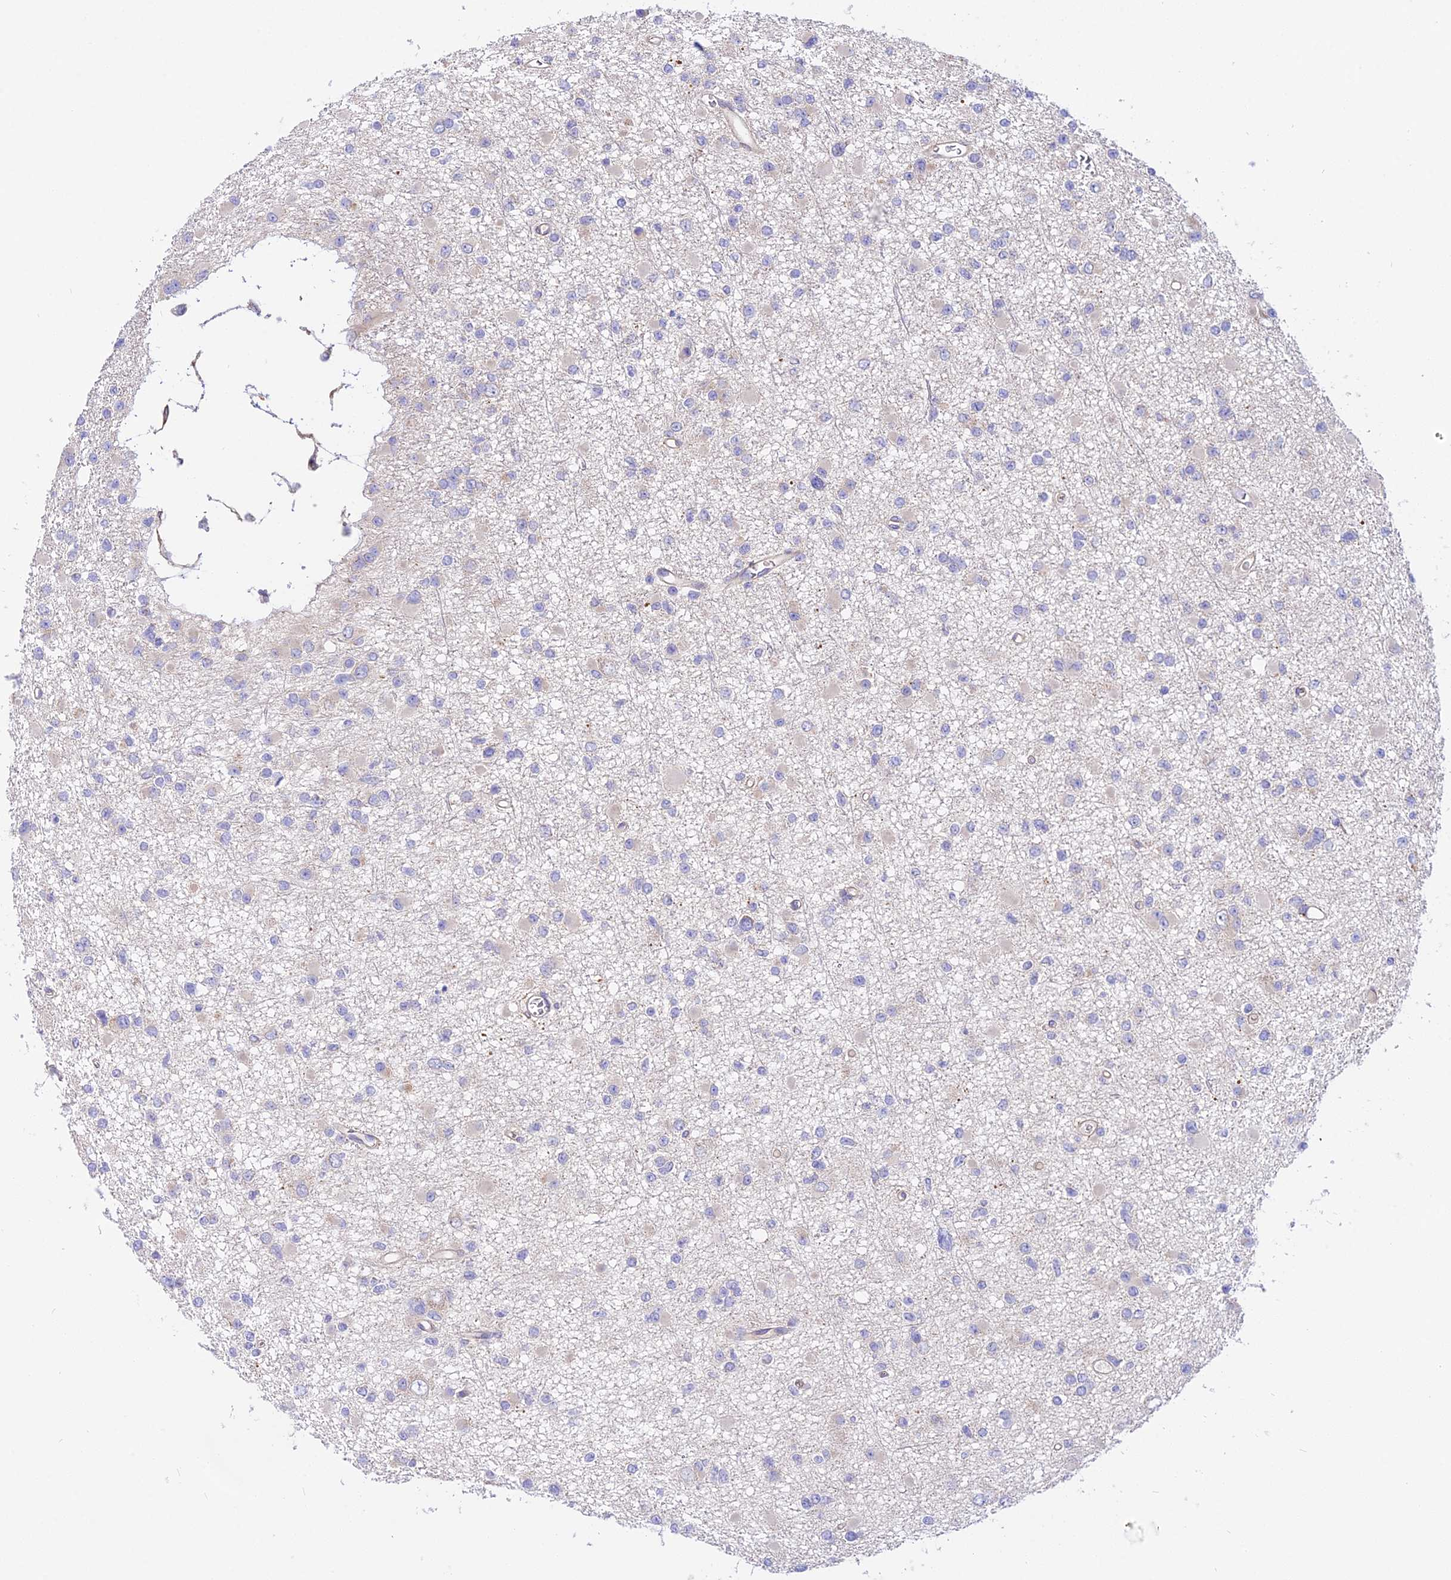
{"staining": {"intensity": "negative", "quantity": "none", "location": "none"}, "tissue": "glioma", "cell_type": "Tumor cells", "image_type": "cancer", "snomed": [{"axis": "morphology", "description": "Glioma, malignant, Low grade"}, {"axis": "topography", "description": "Brain"}], "caption": "A micrograph of glioma stained for a protein displays no brown staining in tumor cells. (Immunohistochemistry, brightfield microscopy, high magnification).", "gene": "TRIM43B", "patient": {"sex": "female", "age": 22}}